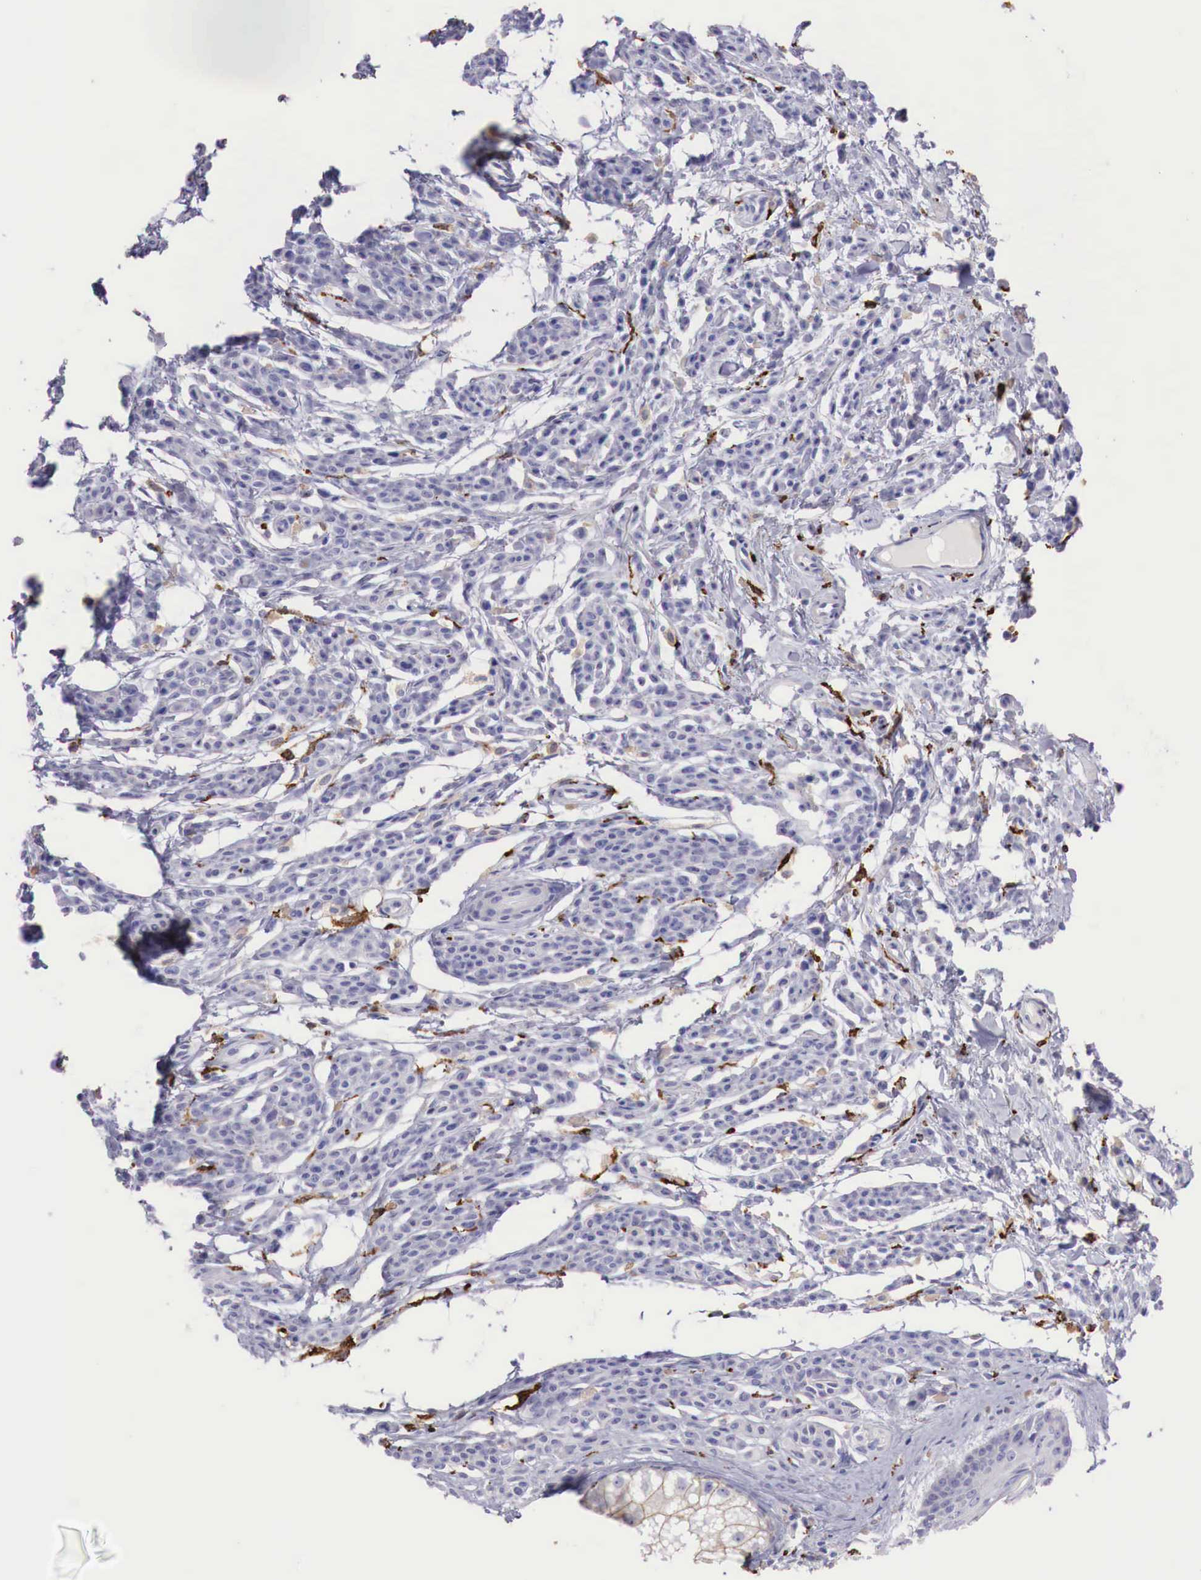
{"staining": {"intensity": "negative", "quantity": "none", "location": "none"}, "tissue": "melanoma", "cell_type": "Tumor cells", "image_type": "cancer", "snomed": [{"axis": "morphology", "description": "Malignant melanoma, NOS"}, {"axis": "topography", "description": "Skin"}], "caption": "IHC photomicrograph of neoplastic tissue: human melanoma stained with DAB reveals no significant protein expression in tumor cells.", "gene": "MSR1", "patient": {"sex": "female", "age": 52}}